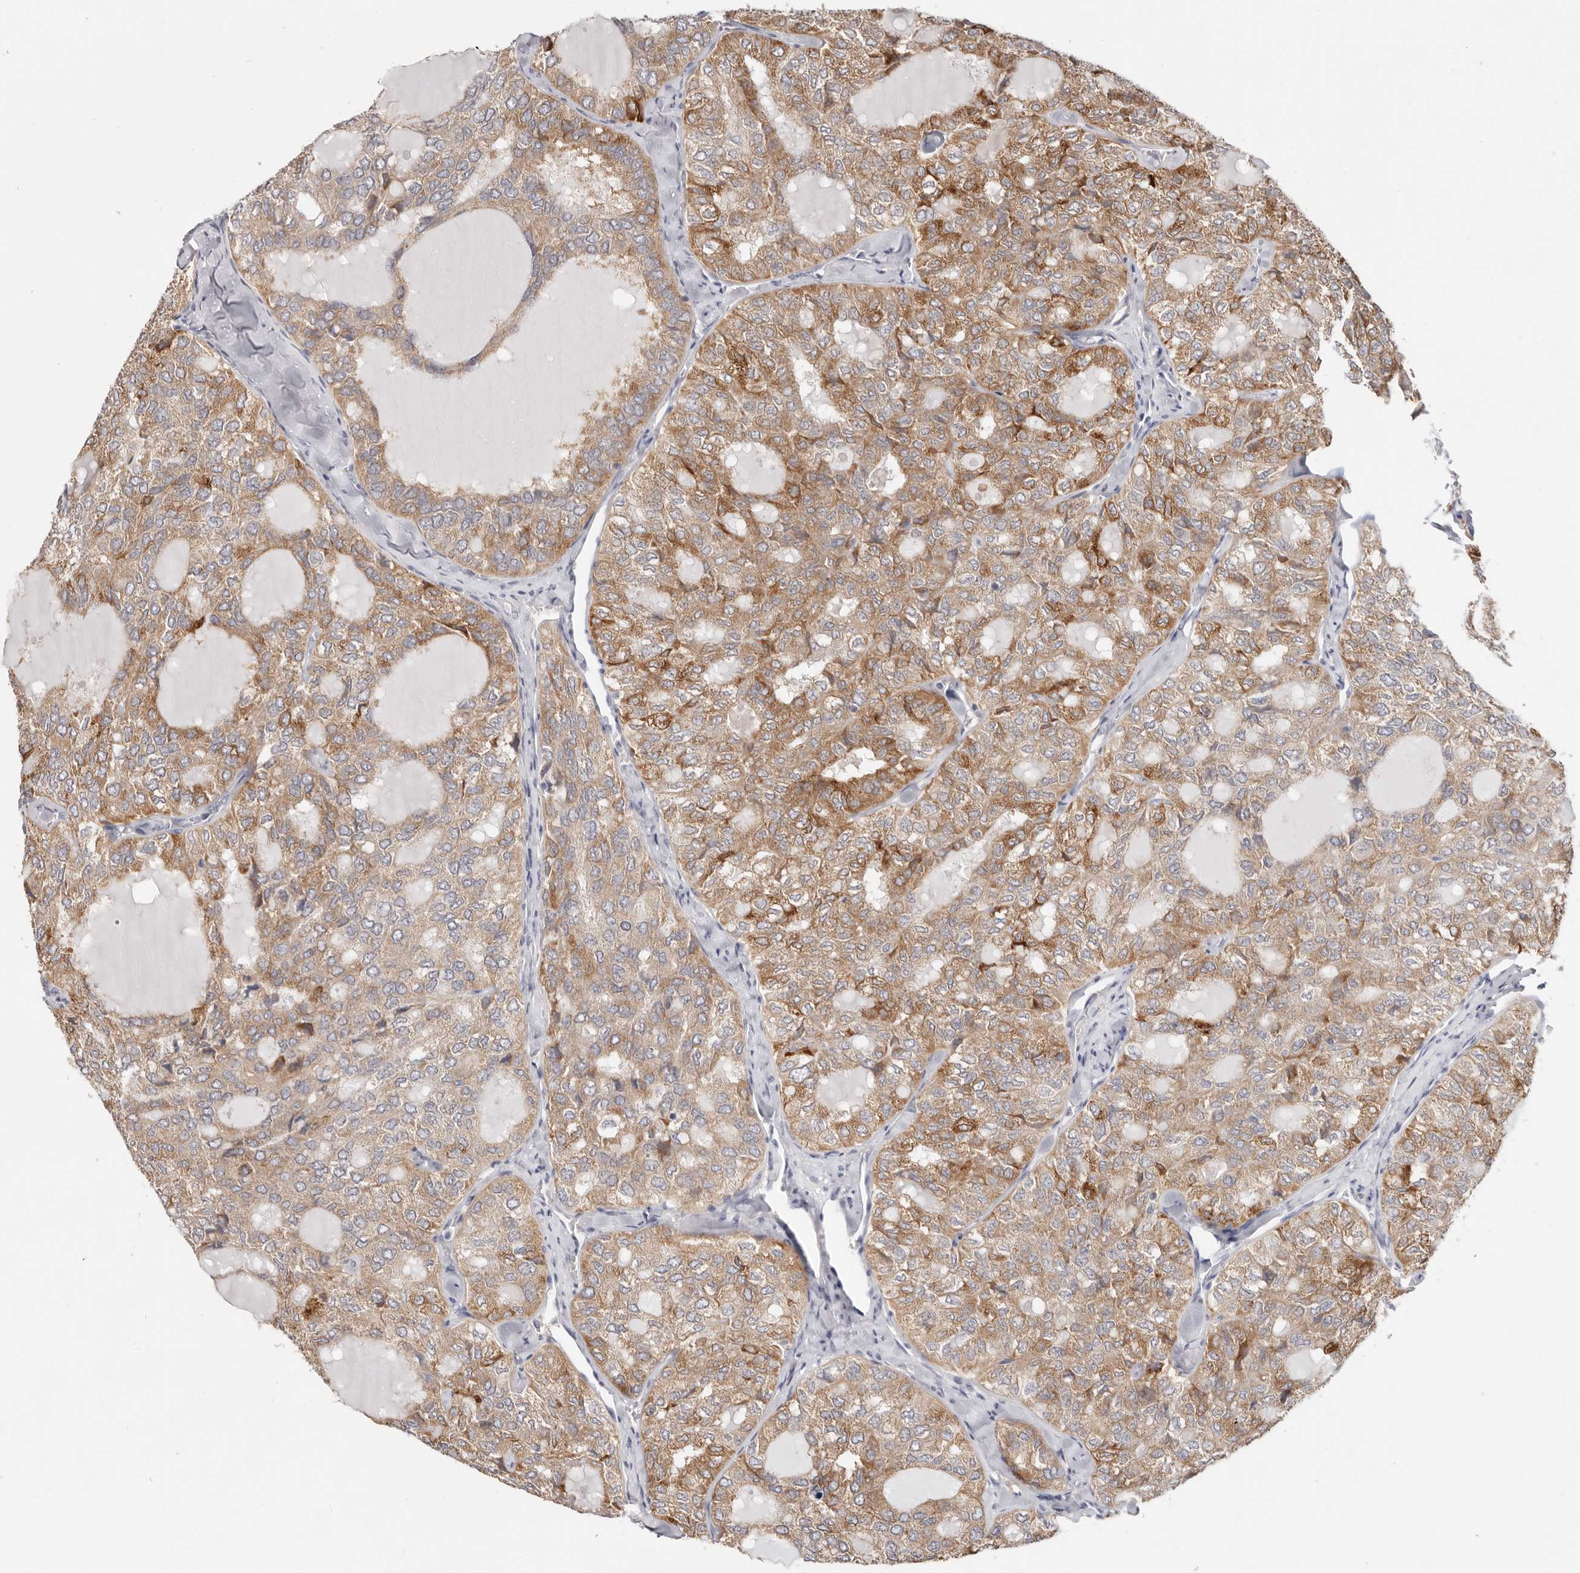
{"staining": {"intensity": "moderate", "quantity": ">75%", "location": "cytoplasmic/membranous"}, "tissue": "thyroid cancer", "cell_type": "Tumor cells", "image_type": "cancer", "snomed": [{"axis": "morphology", "description": "Follicular adenoma carcinoma, NOS"}, {"axis": "topography", "description": "Thyroid gland"}], "caption": "Thyroid cancer tissue shows moderate cytoplasmic/membranous positivity in approximately >75% of tumor cells, visualized by immunohistochemistry. The staining is performed using DAB (3,3'-diaminobenzidine) brown chromogen to label protein expression. The nuclei are counter-stained blue using hematoxylin.", "gene": "WDR77", "patient": {"sex": "male", "age": 75}}